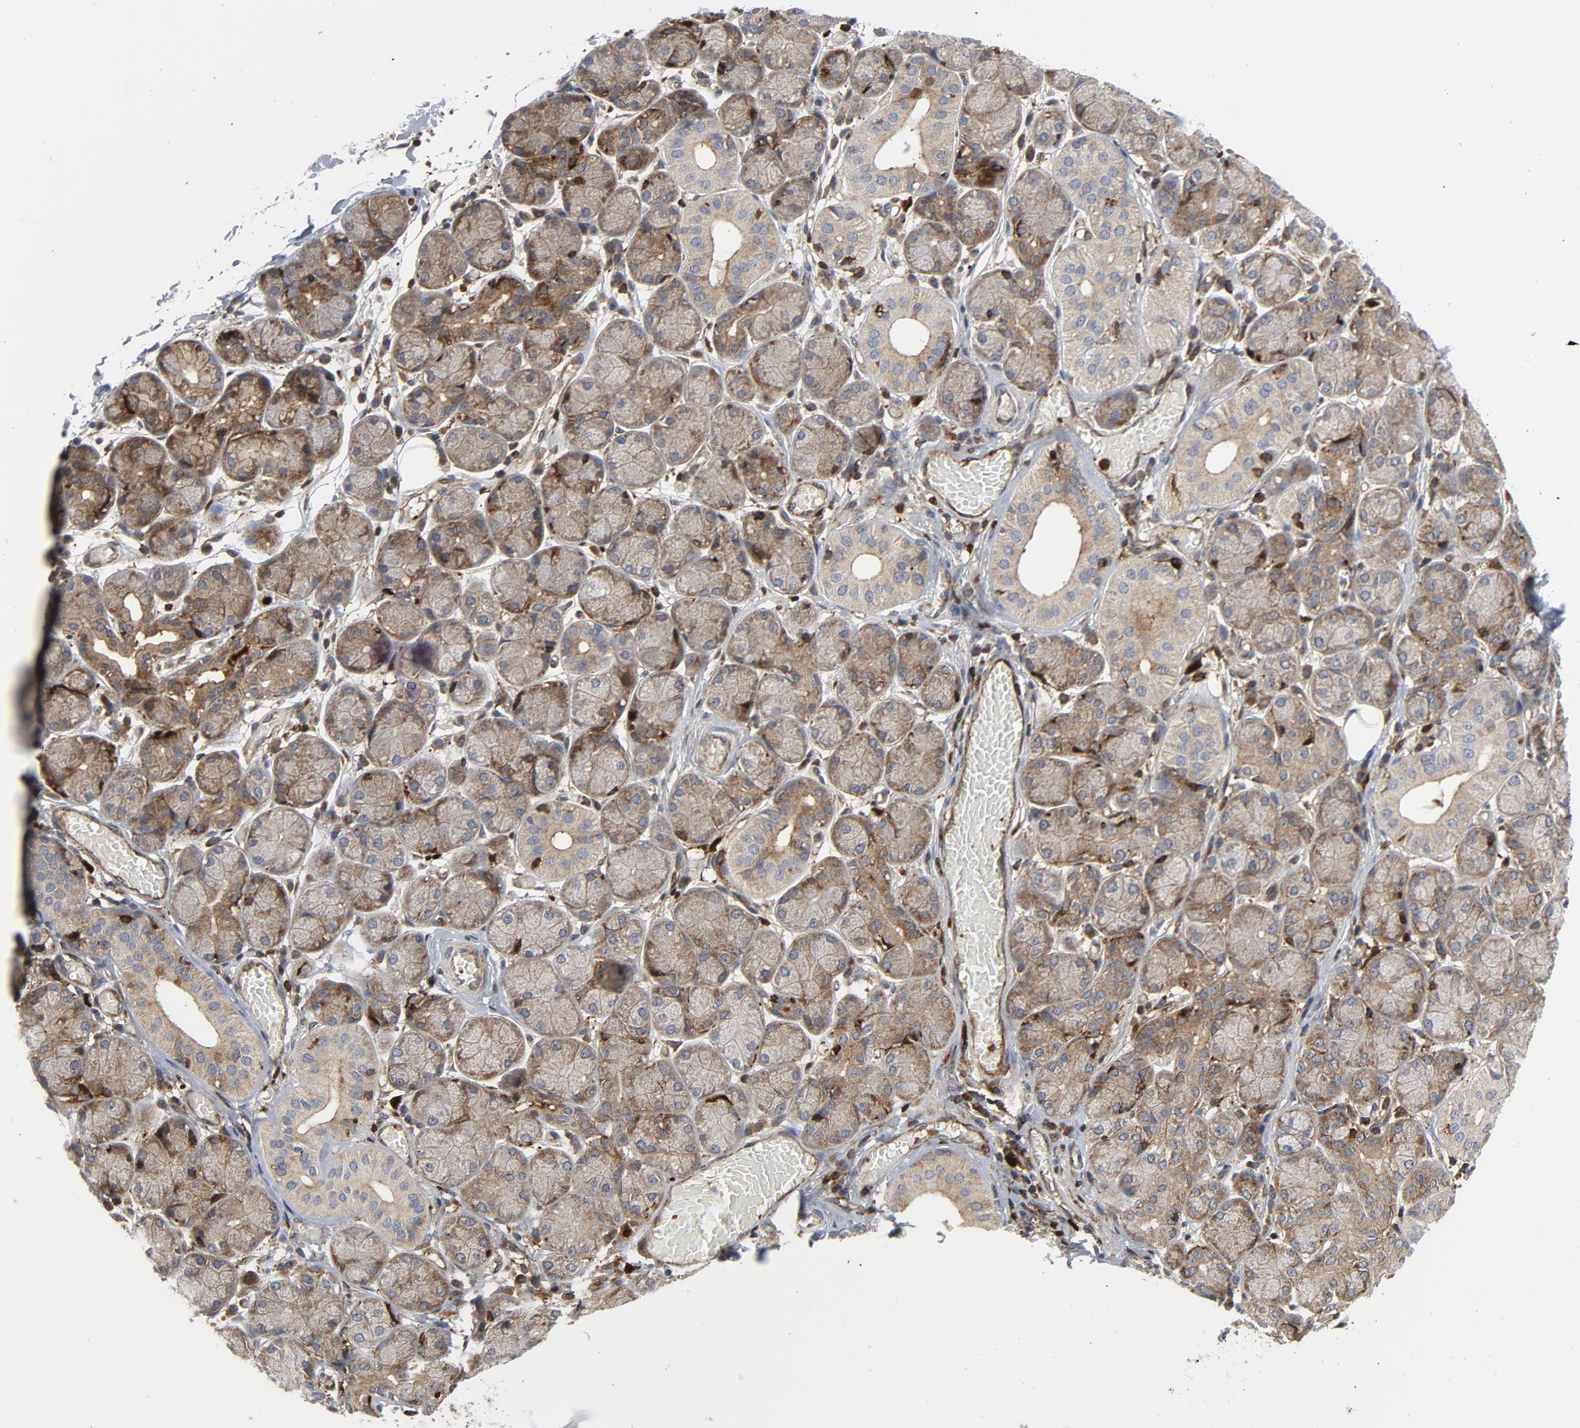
{"staining": {"intensity": "weak", "quantity": ">75%", "location": "cytoplasmic/membranous"}, "tissue": "salivary gland", "cell_type": "Glandular cells", "image_type": "normal", "snomed": [{"axis": "morphology", "description": "Normal tissue, NOS"}, {"axis": "topography", "description": "Salivary gland"}], "caption": "A histopathology image of human salivary gland stained for a protein shows weak cytoplasmic/membranous brown staining in glandular cells.", "gene": "YES1", "patient": {"sex": "female", "age": 24}}